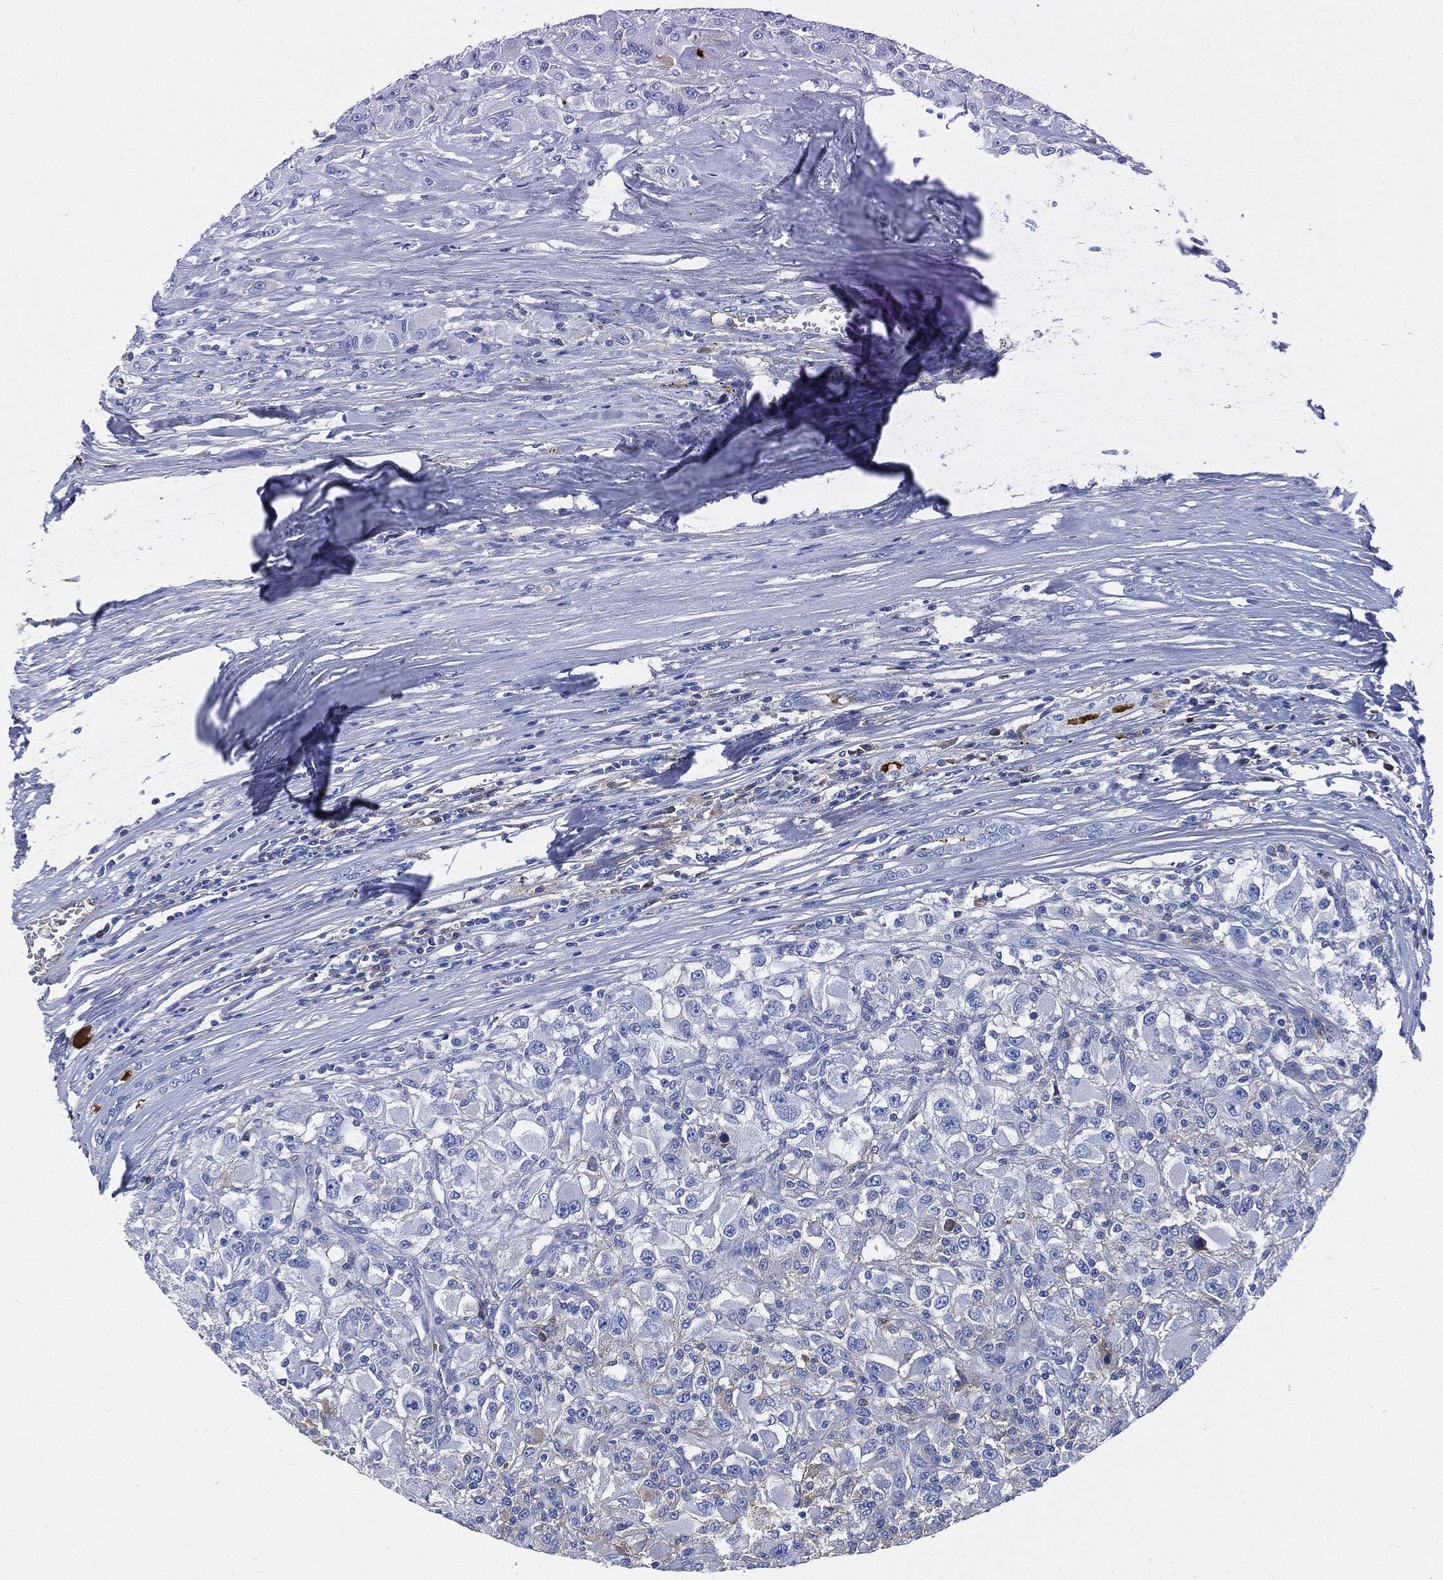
{"staining": {"intensity": "weak", "quantity": "<25%", "location": "cytoplasmic/membranous"}, "tissue": "renal cancer", "cell_type": "Tumor cells", "image_type": "cancer", "snomed": [{"axis": "morphology", "description": "Adenocarcinoma, NOS"}, {"axis": "topography", "description": "Kidney"}], "caption": "DAB immunohistochemical staining of human renal adenocarcinoma shows no significant expression in tumor cells.", "gene": "IGLV6-57", "patient": {"sex": "female", "age": 67}}